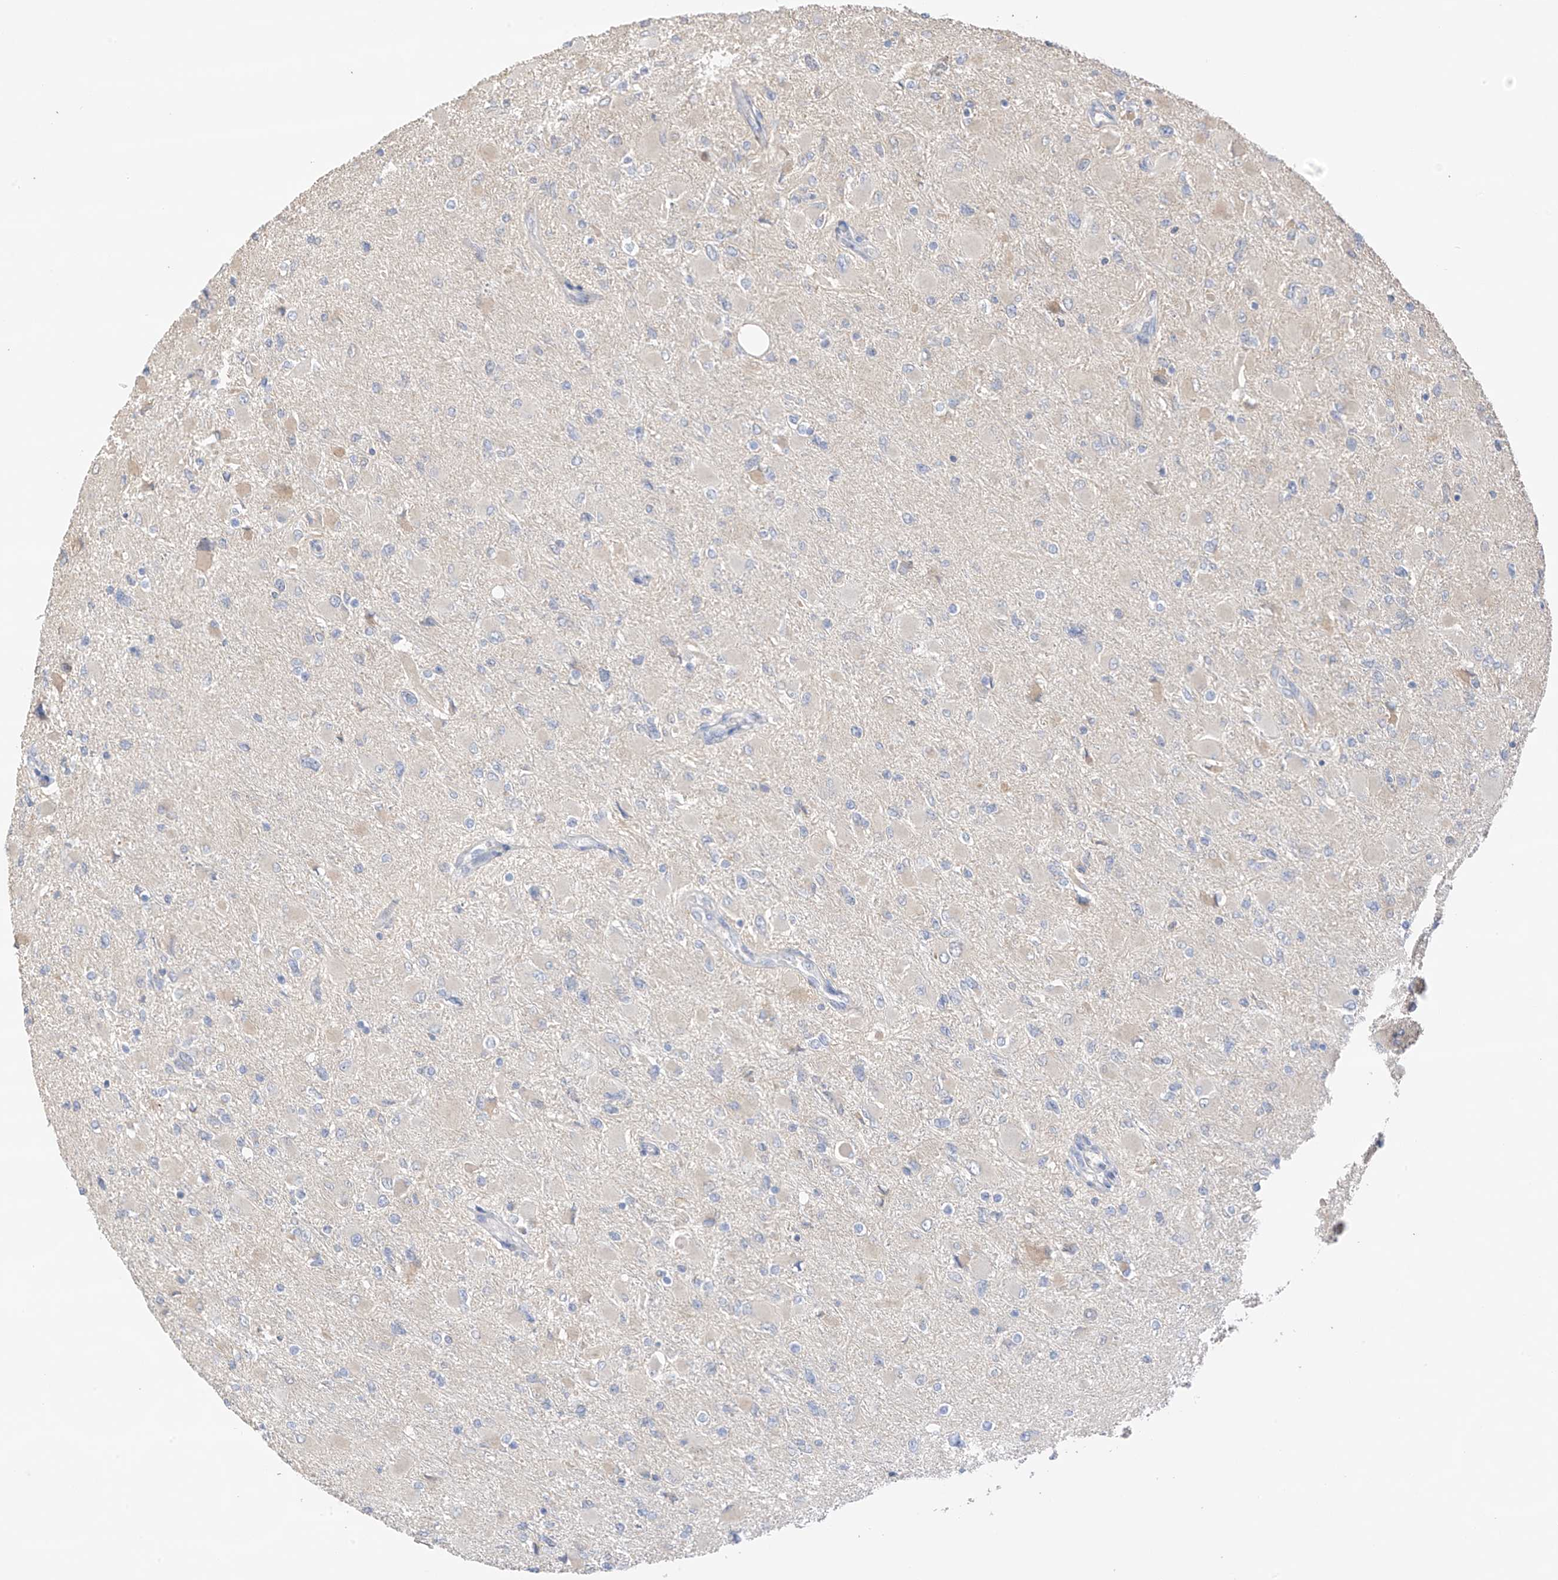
{"staining": {"intensity": "negative", "quantity": "none", "location": "none"}, "tissue": "glioma", "cell_type": "Tumor cells", "image_type": "cancer", "snomed": [{"axis": "morphology", "description": "Glioma, malignant, High grade"}, {"axis": "topography", "description": "Cerebral cortex"}], "caption": "This is a image of immunohistochemistry (IHC) staining of glioma, which shows no expression in tumor cells.", "gene": "CAPN13", "patient": {"sex": "female", "age": 36}}